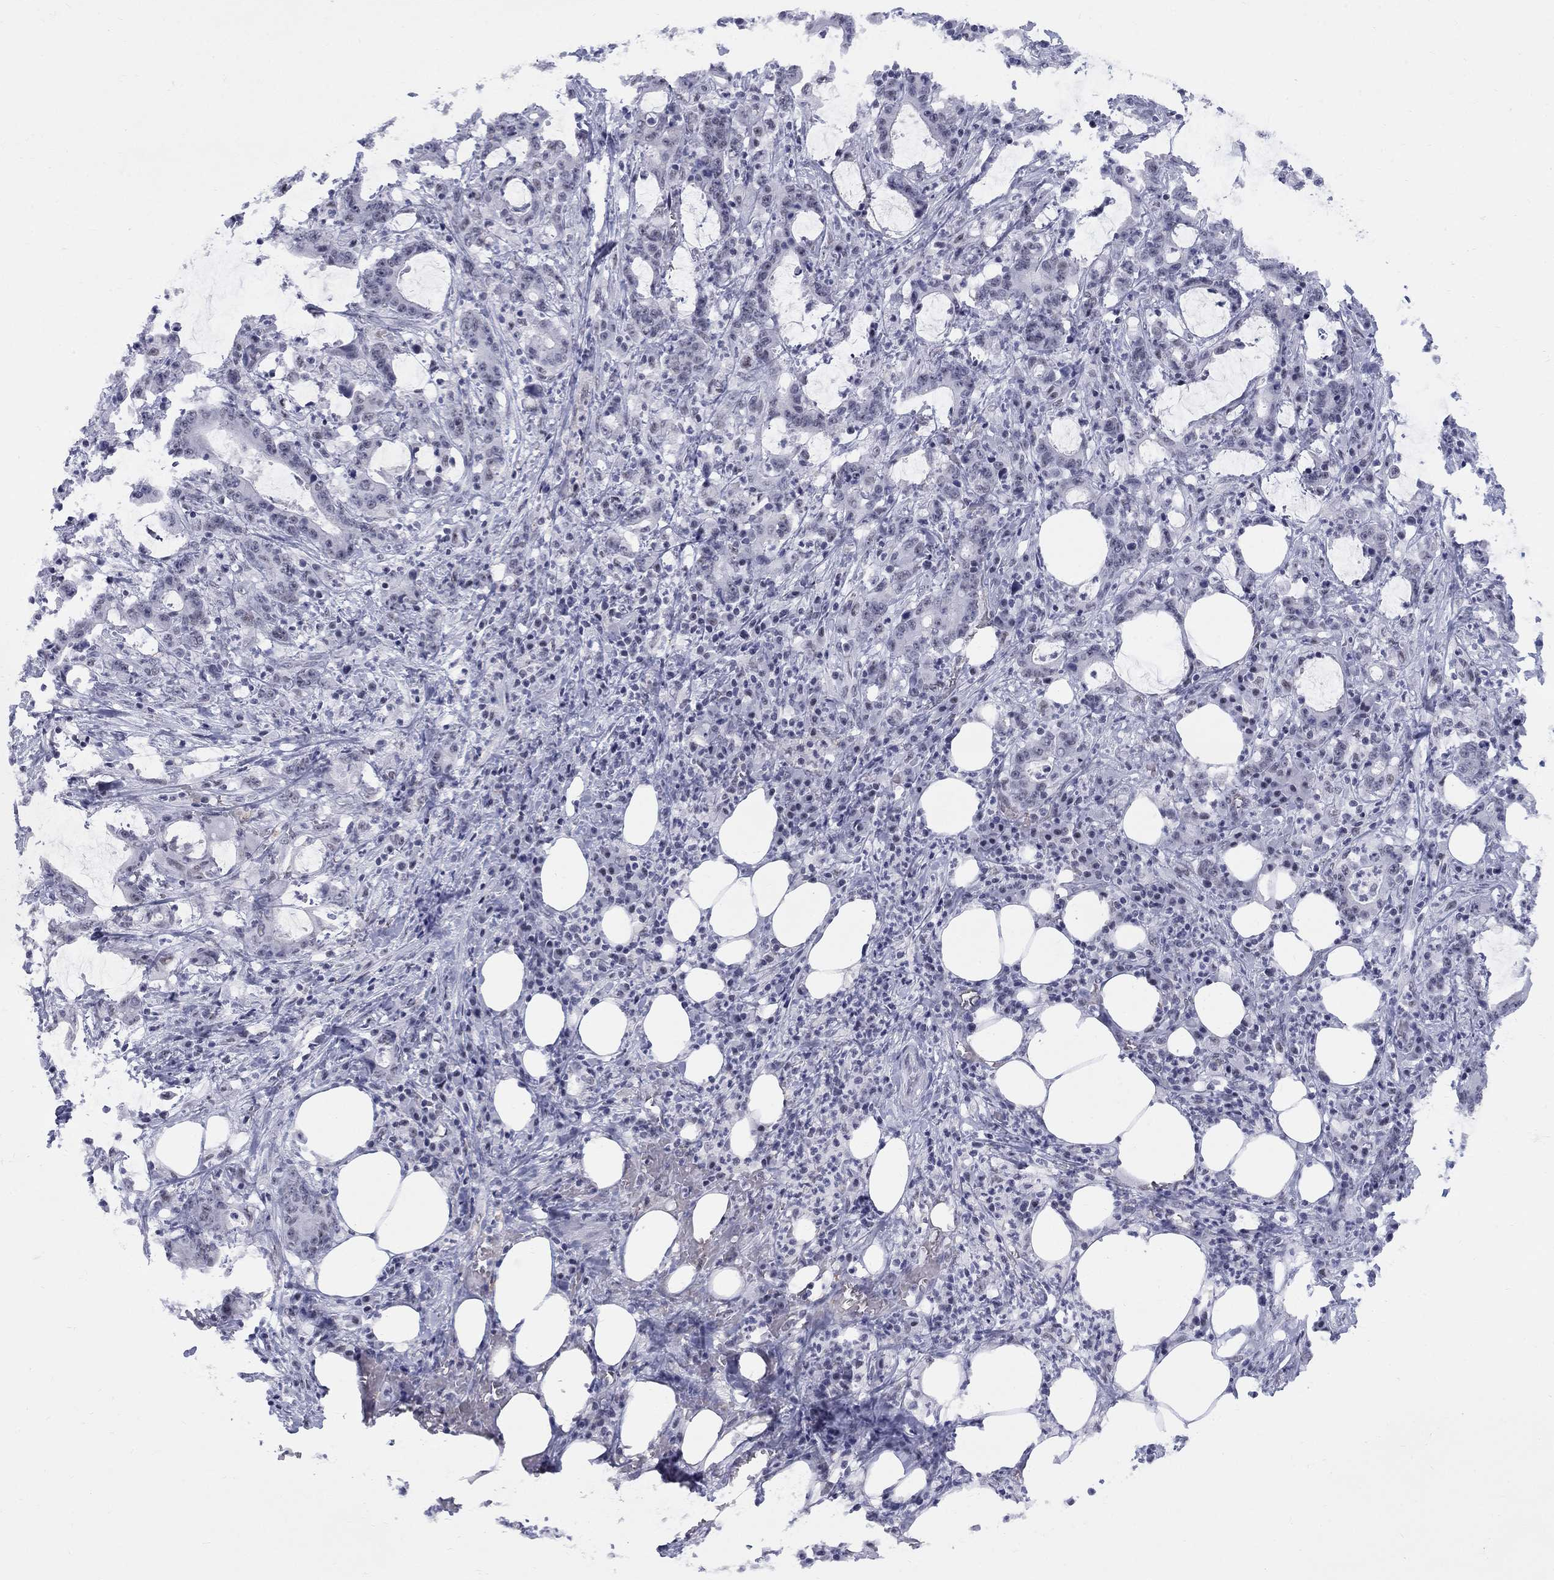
{"staining": {"intensity": "negative", "quantity": "none", "location": "none"}, "tissue": "stomach cancer", "cell_type": "Tumor cells", "image_type": "cancer", "snomed": [{"axis": "morphology", "description": "Adenocarcinoma, NOS"}, {"axis": "topography", "description": "Stomach, upper"}], "caption": "An immunohistochemistry (IHC) micrograph of stomach cancer (adenocarcinoma) is shown. There is no staining in tumor cells of stomach cancer (adenocarcinoma).", "gene": "DMTN", "patient": {"sex": "male", "age": 68}}